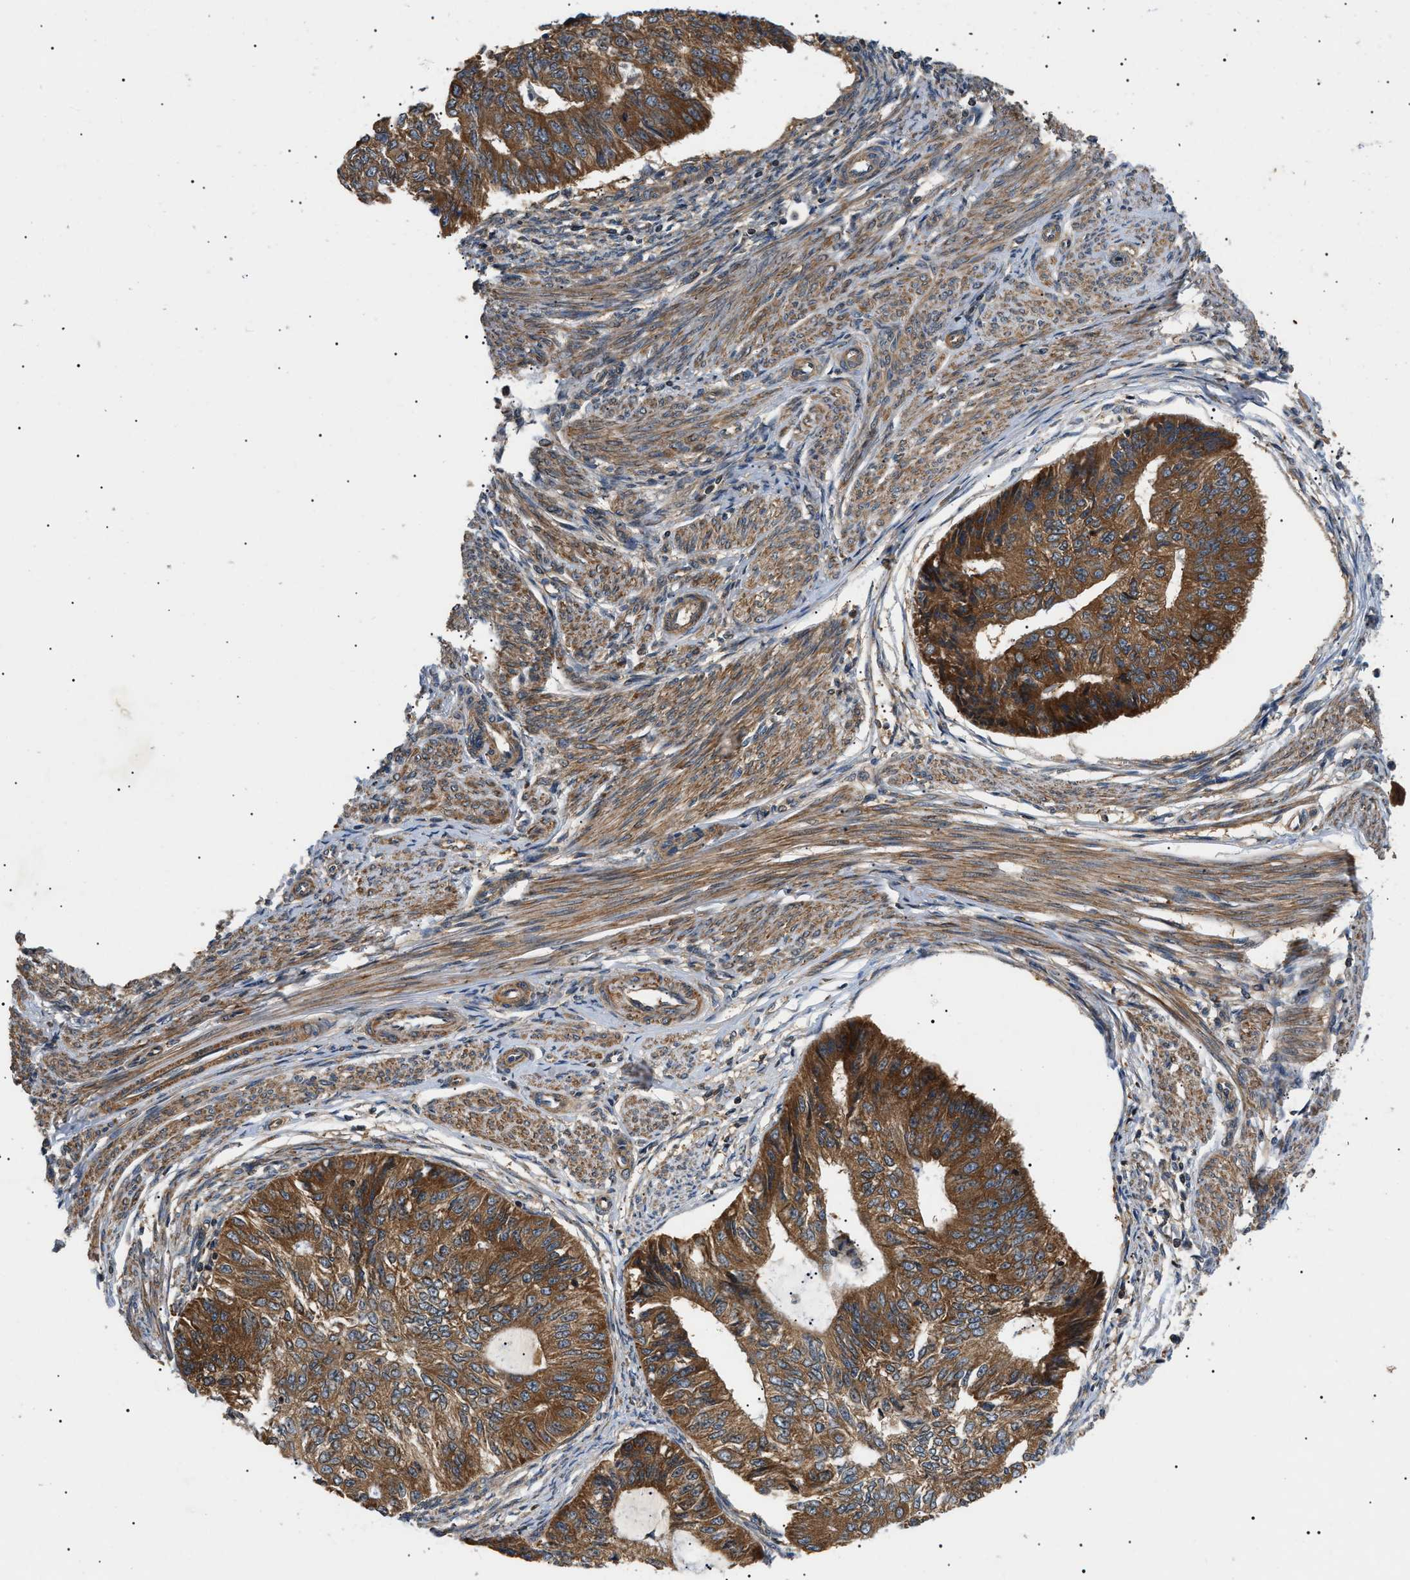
{"staining": {"intensity": "strong", "quantity": "25%-75%", "location": "cytoplasmic/membranous"}, "tissue": "endometrial cancer", "cell_type": "Tumor cells", "image_type": "cancer", "snomed": [{"axis": "morphology", "description": "Adenocarcinoma, NOS"}, {"axis": "topography", "description": "Endometrium"}], "caption": "Immunohistochemical staining of endometrial cancer (adenocarcinoma) reveals high levels of strong cytoplasmic/membranous expression in about 25%-75% of tumor cells.", "gene": "PPM1B", "patient": {"sex": "female", "age": 32}}